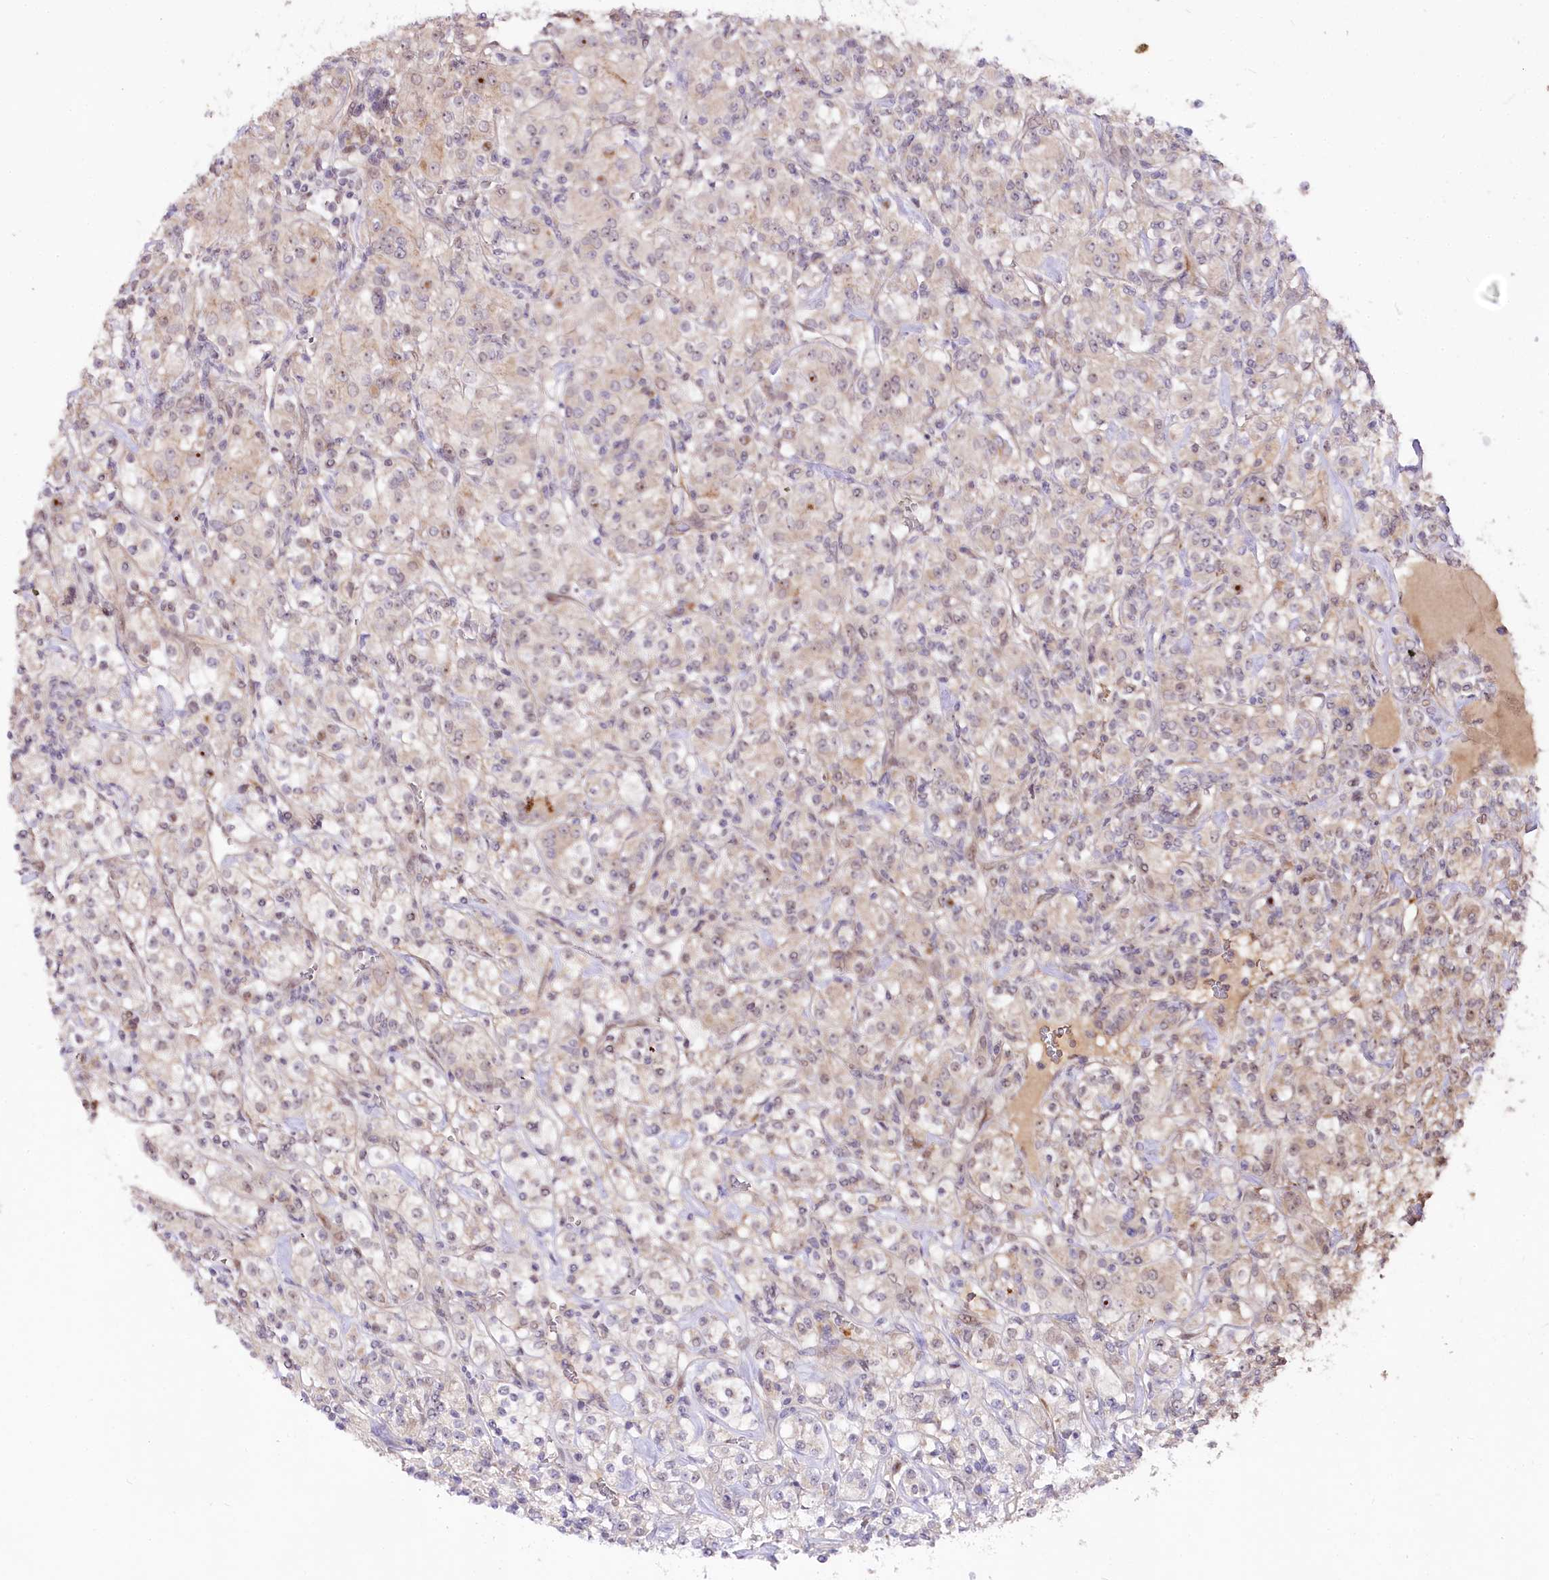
{"staining": {"intensity": "weak", "quantity": "25%-75%", "location": "cytoplasmic/membranous,nuclear"}, "tissue": "renal cancer", "cell_type": "Tumor cells", "image_type": "cancer", "snomed": [{"axis": "morphology", "description": "Adenocarcinoma, NOS"}, {"axis": "topography", "description": "Kidney"}], "caption": "High-magnification brightfield microscopy of renal cancer (adenocarcinoma) stained with DAB (brown) and counterstained with hematoxylin (blue). tumor cells exhibit weak cytoplasmic/membranous and nuclear positivity is seen in about25%-75% of cells.", "gene": "DMP1", "patient": {"sex": "male", "age": 77}}